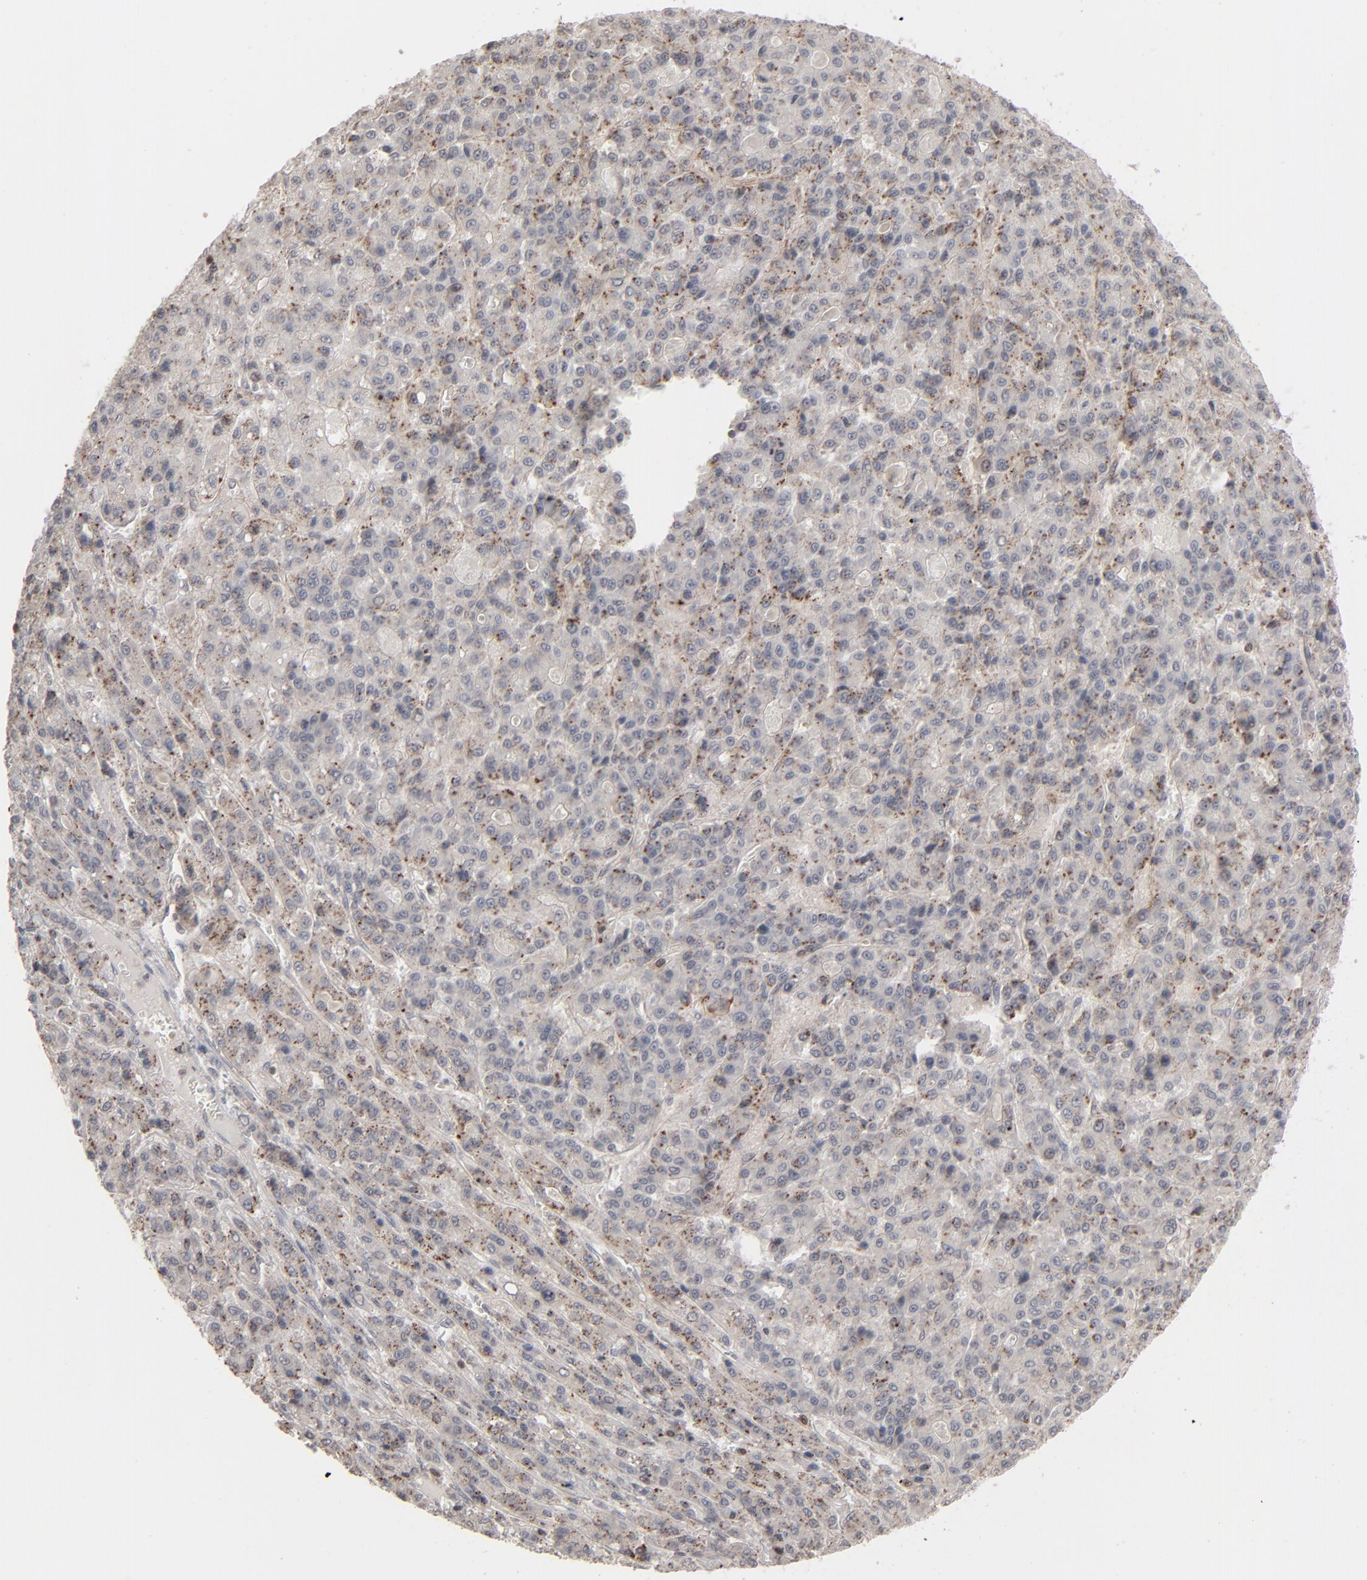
{"staining": {"intensity": "moderate", "quantity": "25%-75%", "location": "cytoplasmic/membranous"}, "tissue": "liver cancer", "cell_type": "Tumor cells", "image_type": "cancer", "snomed": [{"axis": "morphology", "description": "Carcinoma, Hepatocellular, NOS"}, {"axis": "topography", "description": "Liver"}], "caption": "Immunohistochemical staining of human liver cancer reveals medium levels of moderate cytoplasmic/membranous positivity in about 25%-75% of tumor cells.", "gene": "STAT4", "patient": {"sex": "male", "age": 70}}